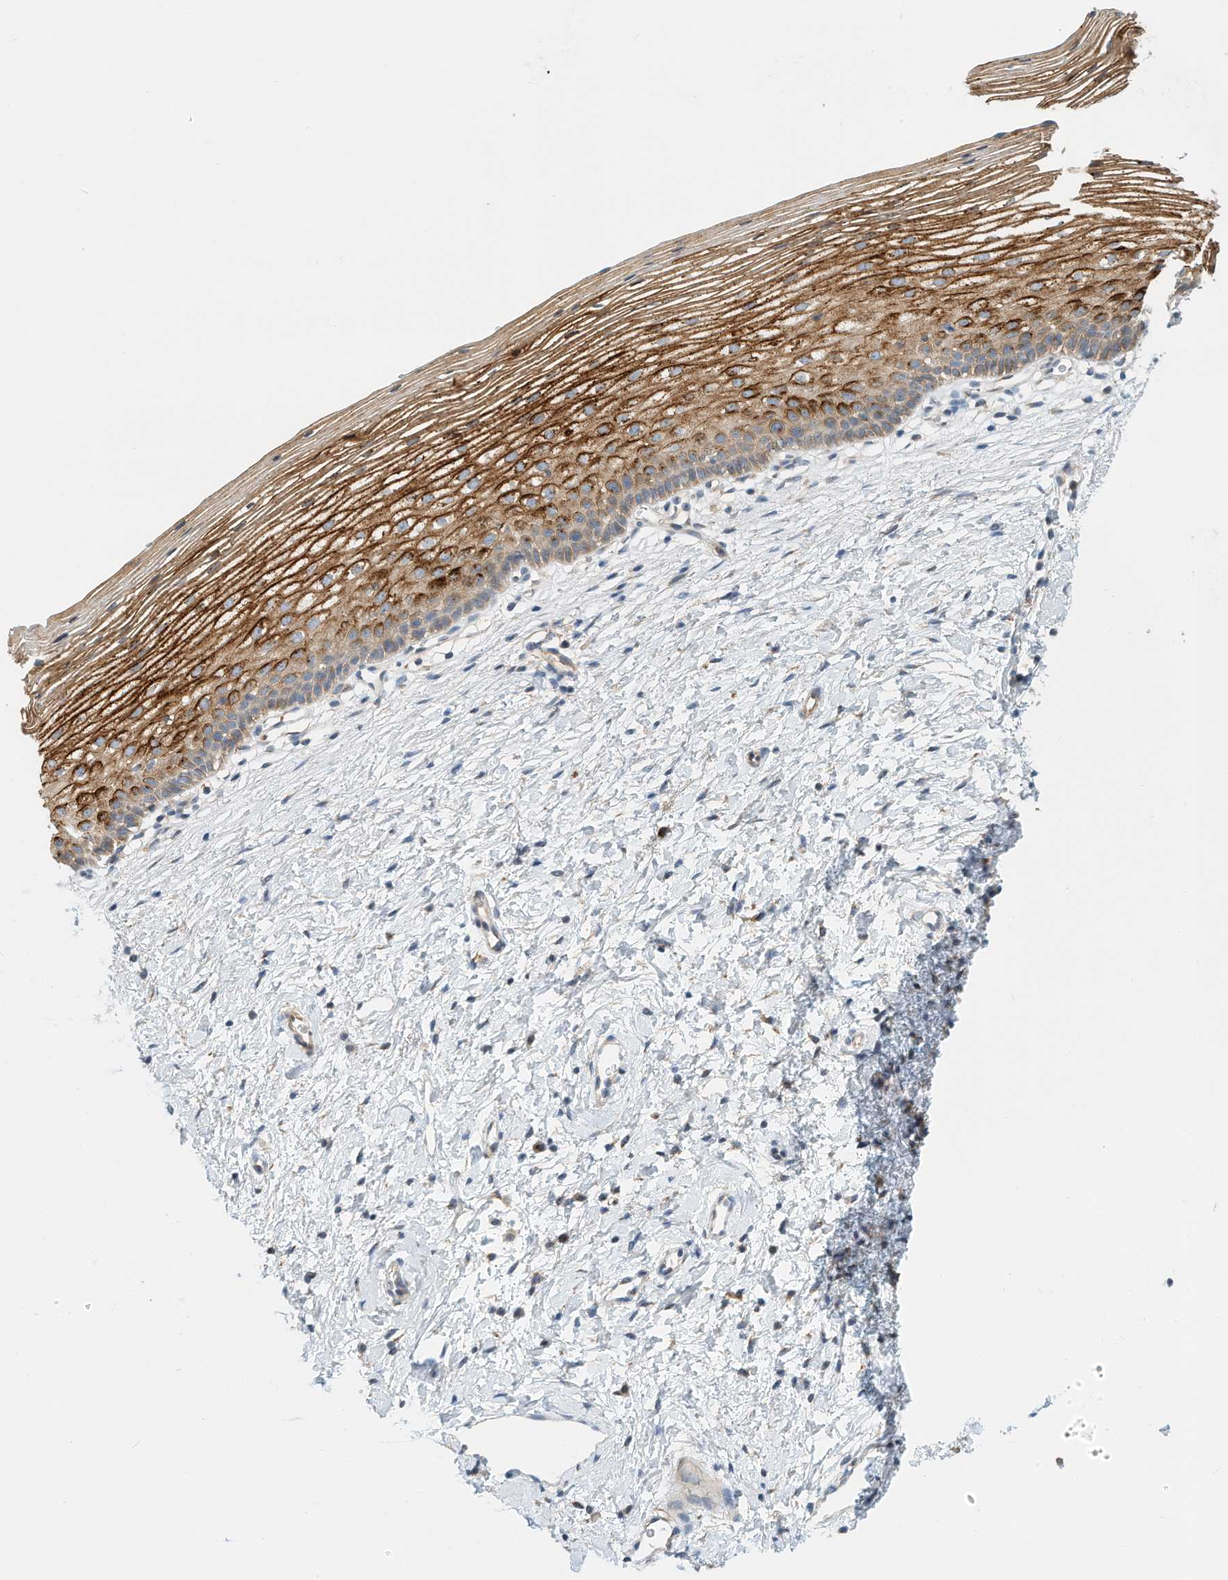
{"staining": {"intensity": "moderate", "quantity": "<25%", "location": "cytoplasmic/membranous"}, "tissue": "cervix", "cell_type": "Glandular cells", "image_type": "normal", "snomed": [{"axis": "morphology", "description": "Normal tissue, NOS"}, {"axis": "topography", "description": "Cervix"}], "caption": "High-power microscopy captured an immunohistochemistry (IHC) photomicrograph of unremarkable cervix, revealing moderate cytoplasmic/membranous staining in about <25% of glandular cells. (brown staining indicates protein expression, while blue staining denotes nuclei).", "gene": "MICAL1", "patient": {"sex": "female", "age": 72}}